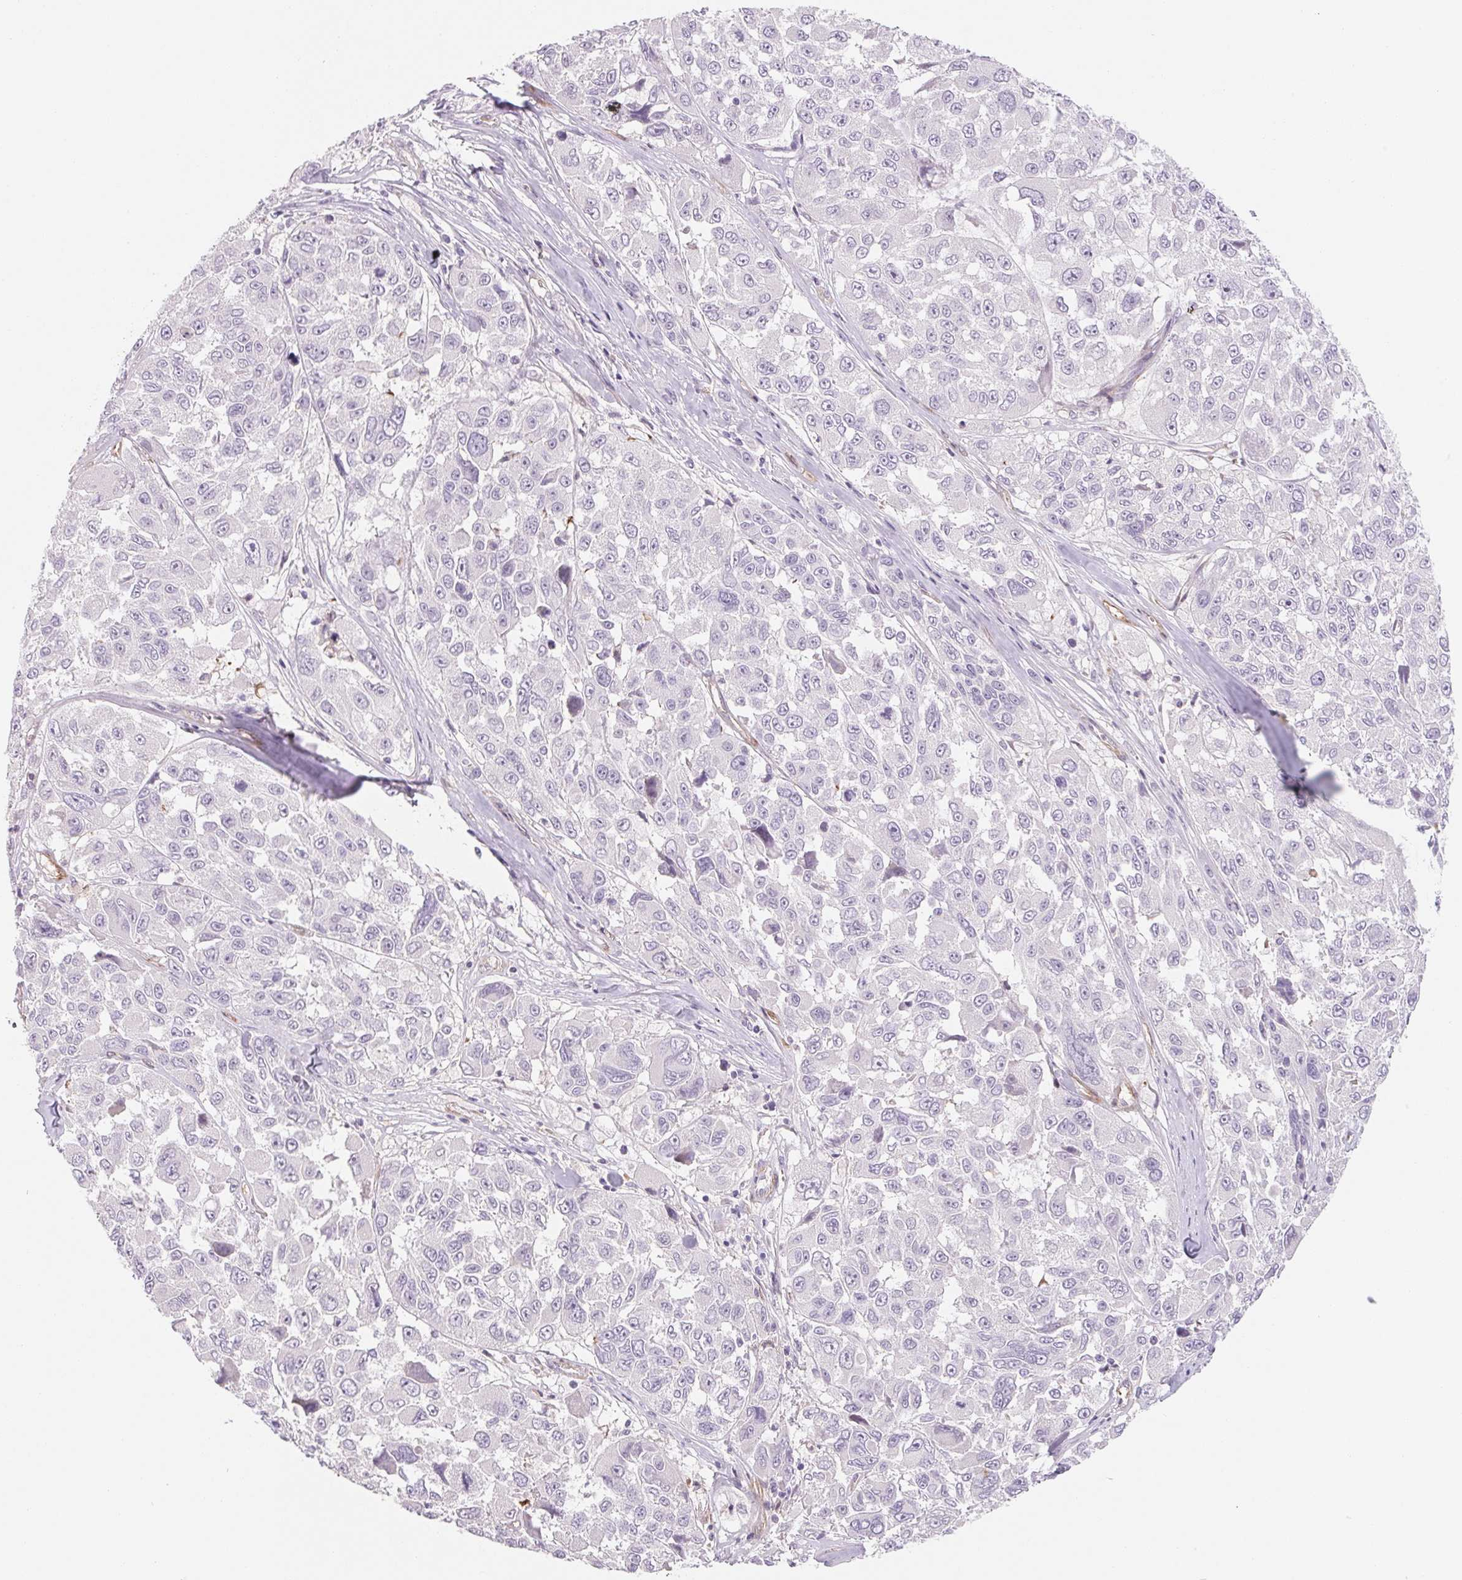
{"staining": {"intensity": "negative", "quantity": "none", "location": "none"}, "tissue": "melanoma", "cell_type": "Tumor cells", "image_type": "cancer", "snomed": [{"axis": "morphology", "description": "Malignant melanoma, NOS"}, {"axis": "topography", "description": "Skin"}], "caption": "Photomicrograph shows no significant protein expression in tumor cells of melanoma.", "gene": "ANKRD13B", "patient": {"sex": "female", "age": 66}}